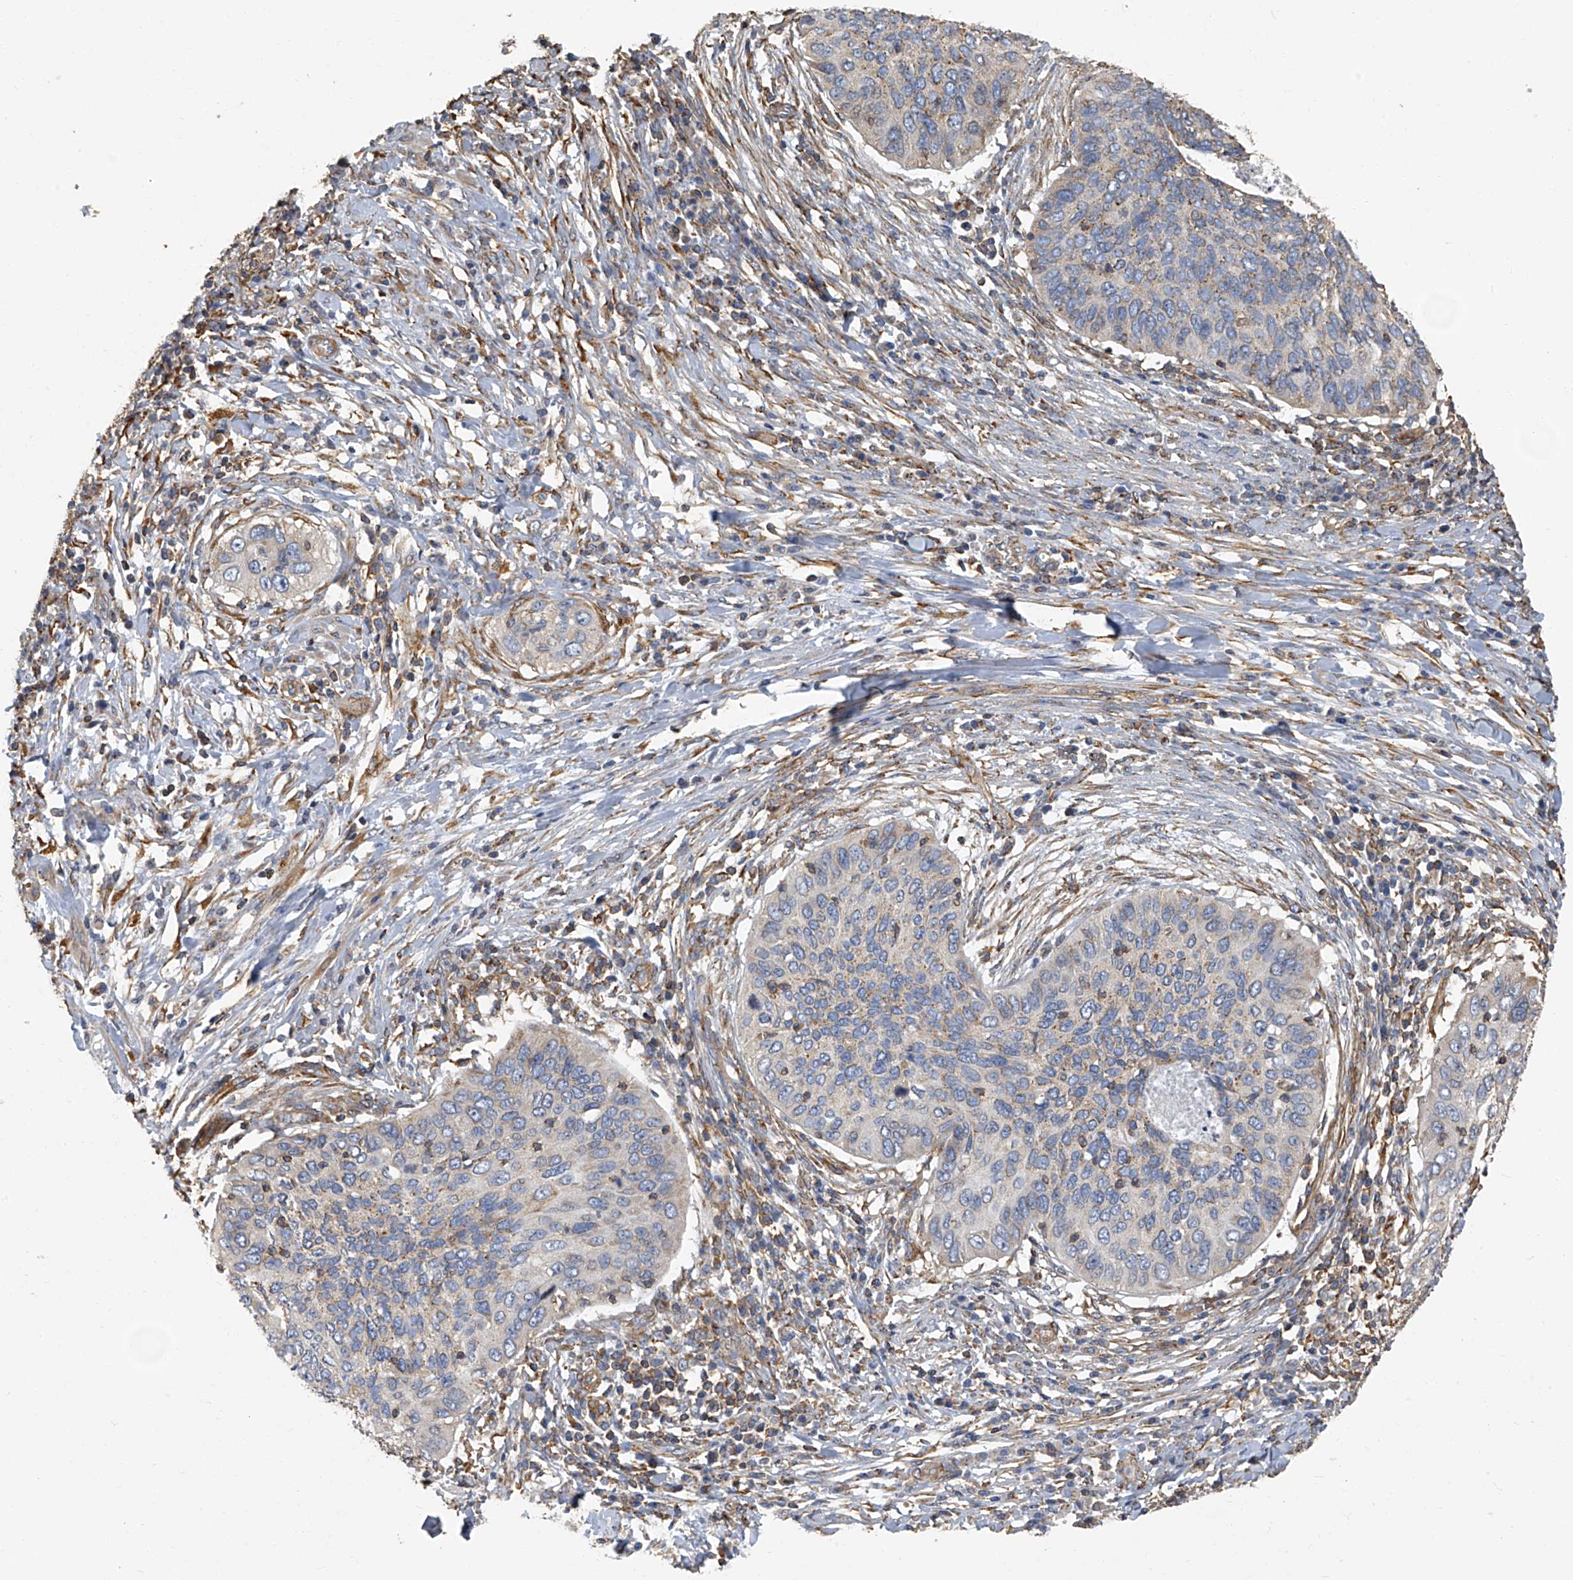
{"staining": {"intensity": "weak", "quantity": "<25%", "location": "cytoplasmic/membranous"}, "tissue": "cervical cancer", "cell_type": "Tumor cells", "image_type": "cancer", "snomed": [{"axis": "morphology", "description": "Squamous cell carcinoma, NOS"}, {"axis": "topography", "description": "Cervix"}], "caption": "Cervical cancer stained for a protein using immunohistochemistry (IHC) demonstrates no expression tumor cells.", "gene": "SEPTIN7", "patient": {"sex": "female", "age": 38}}